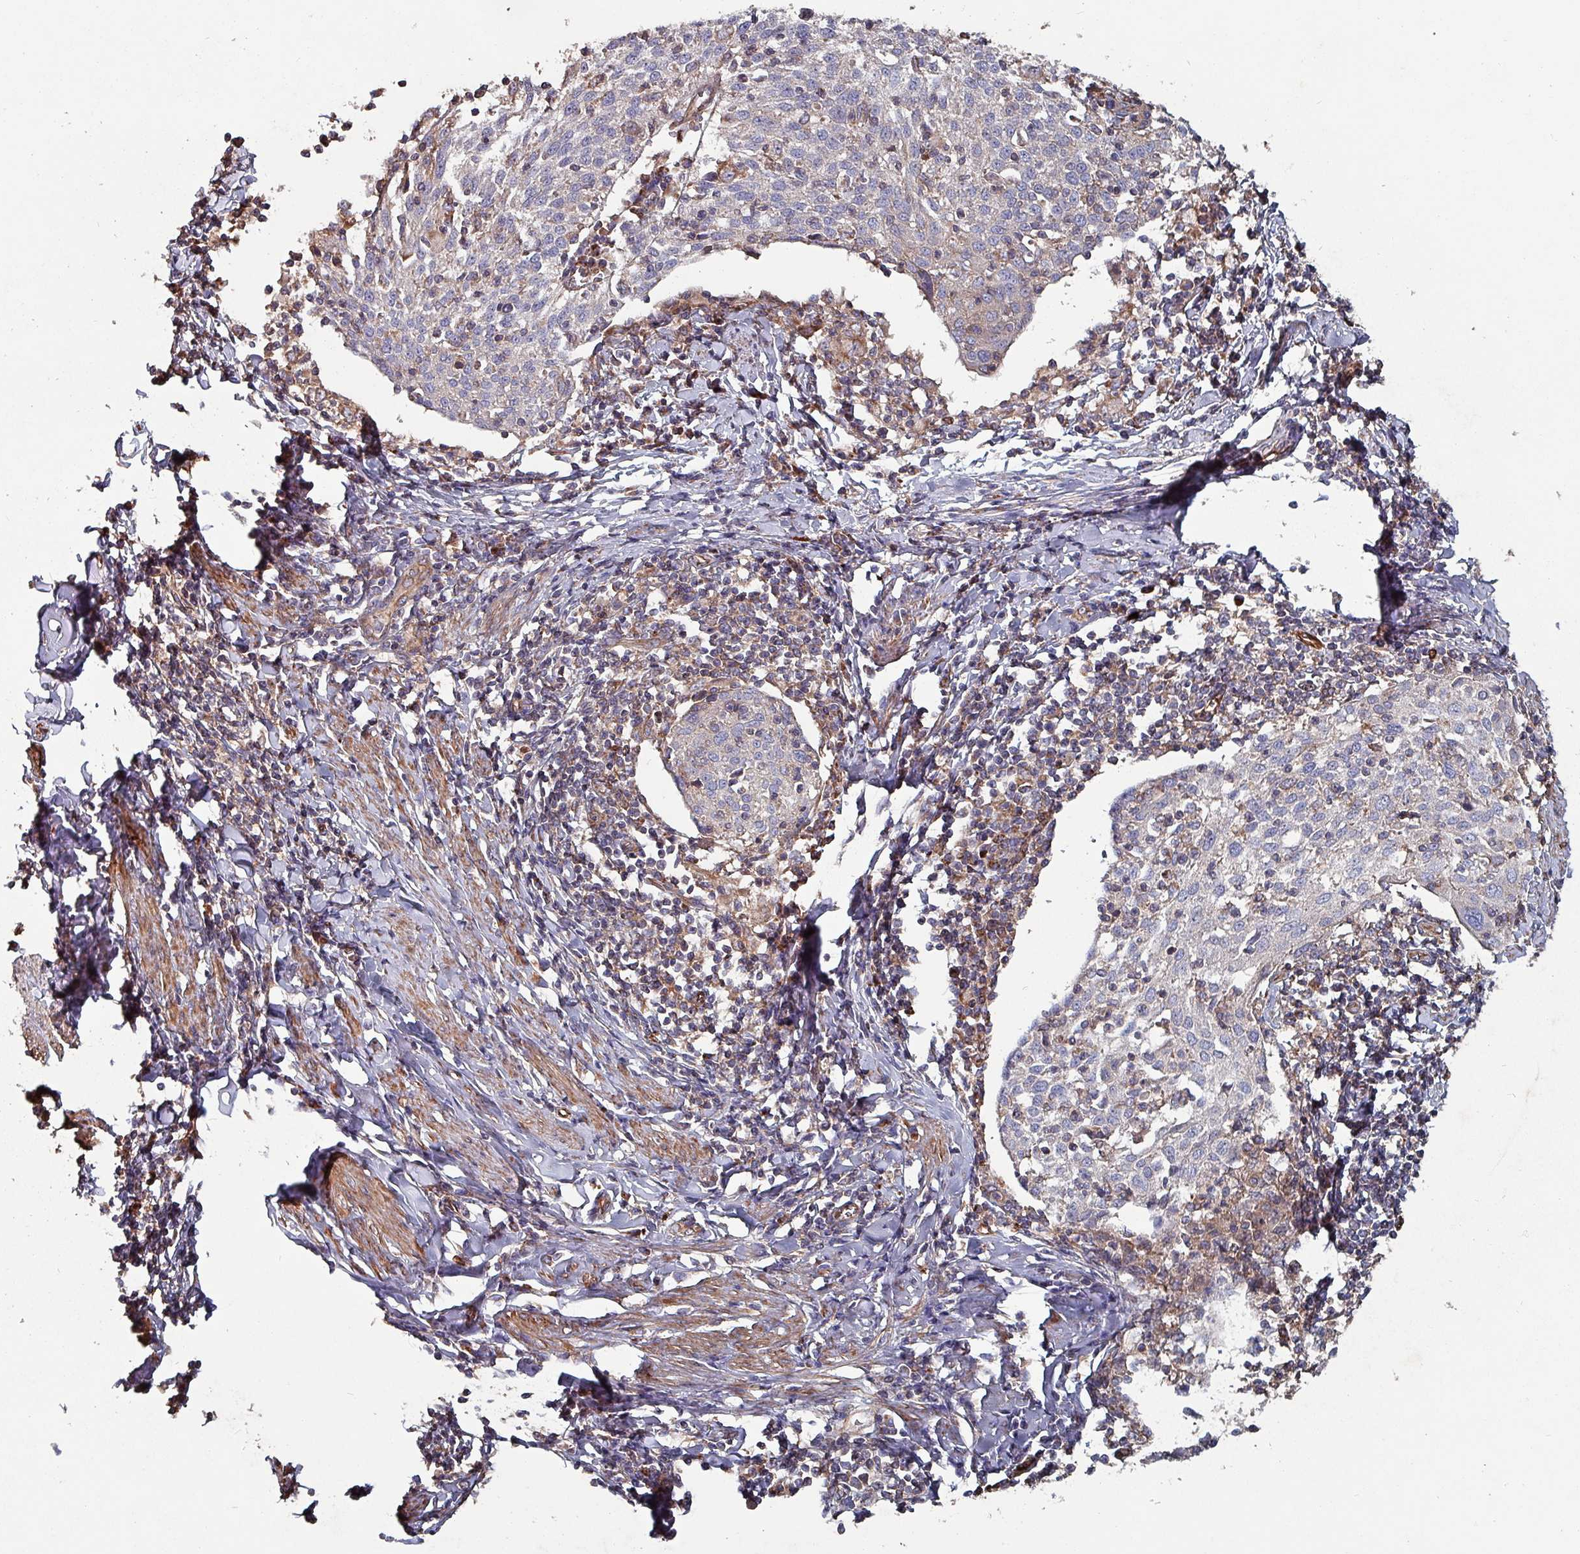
{"staining": {"intensity": "negative", "quantity": "none", "location": "none"}, "tissue": "cervical cancer", "cell_type": "Tumor cells", "image_type": "cancer", "snomed": [{"axis": "morphology", "description": "Squamous cell carcinoma, NOS"}, {"axis": "topography", "description": "Cervix"}], "caption": "DAB immunohistochemical staining of human cervical squamous cell carcinoma displays no significant expression in tumor cells.", "gene": "ANO10", "patient": {"sex": "female", "age": 52}}